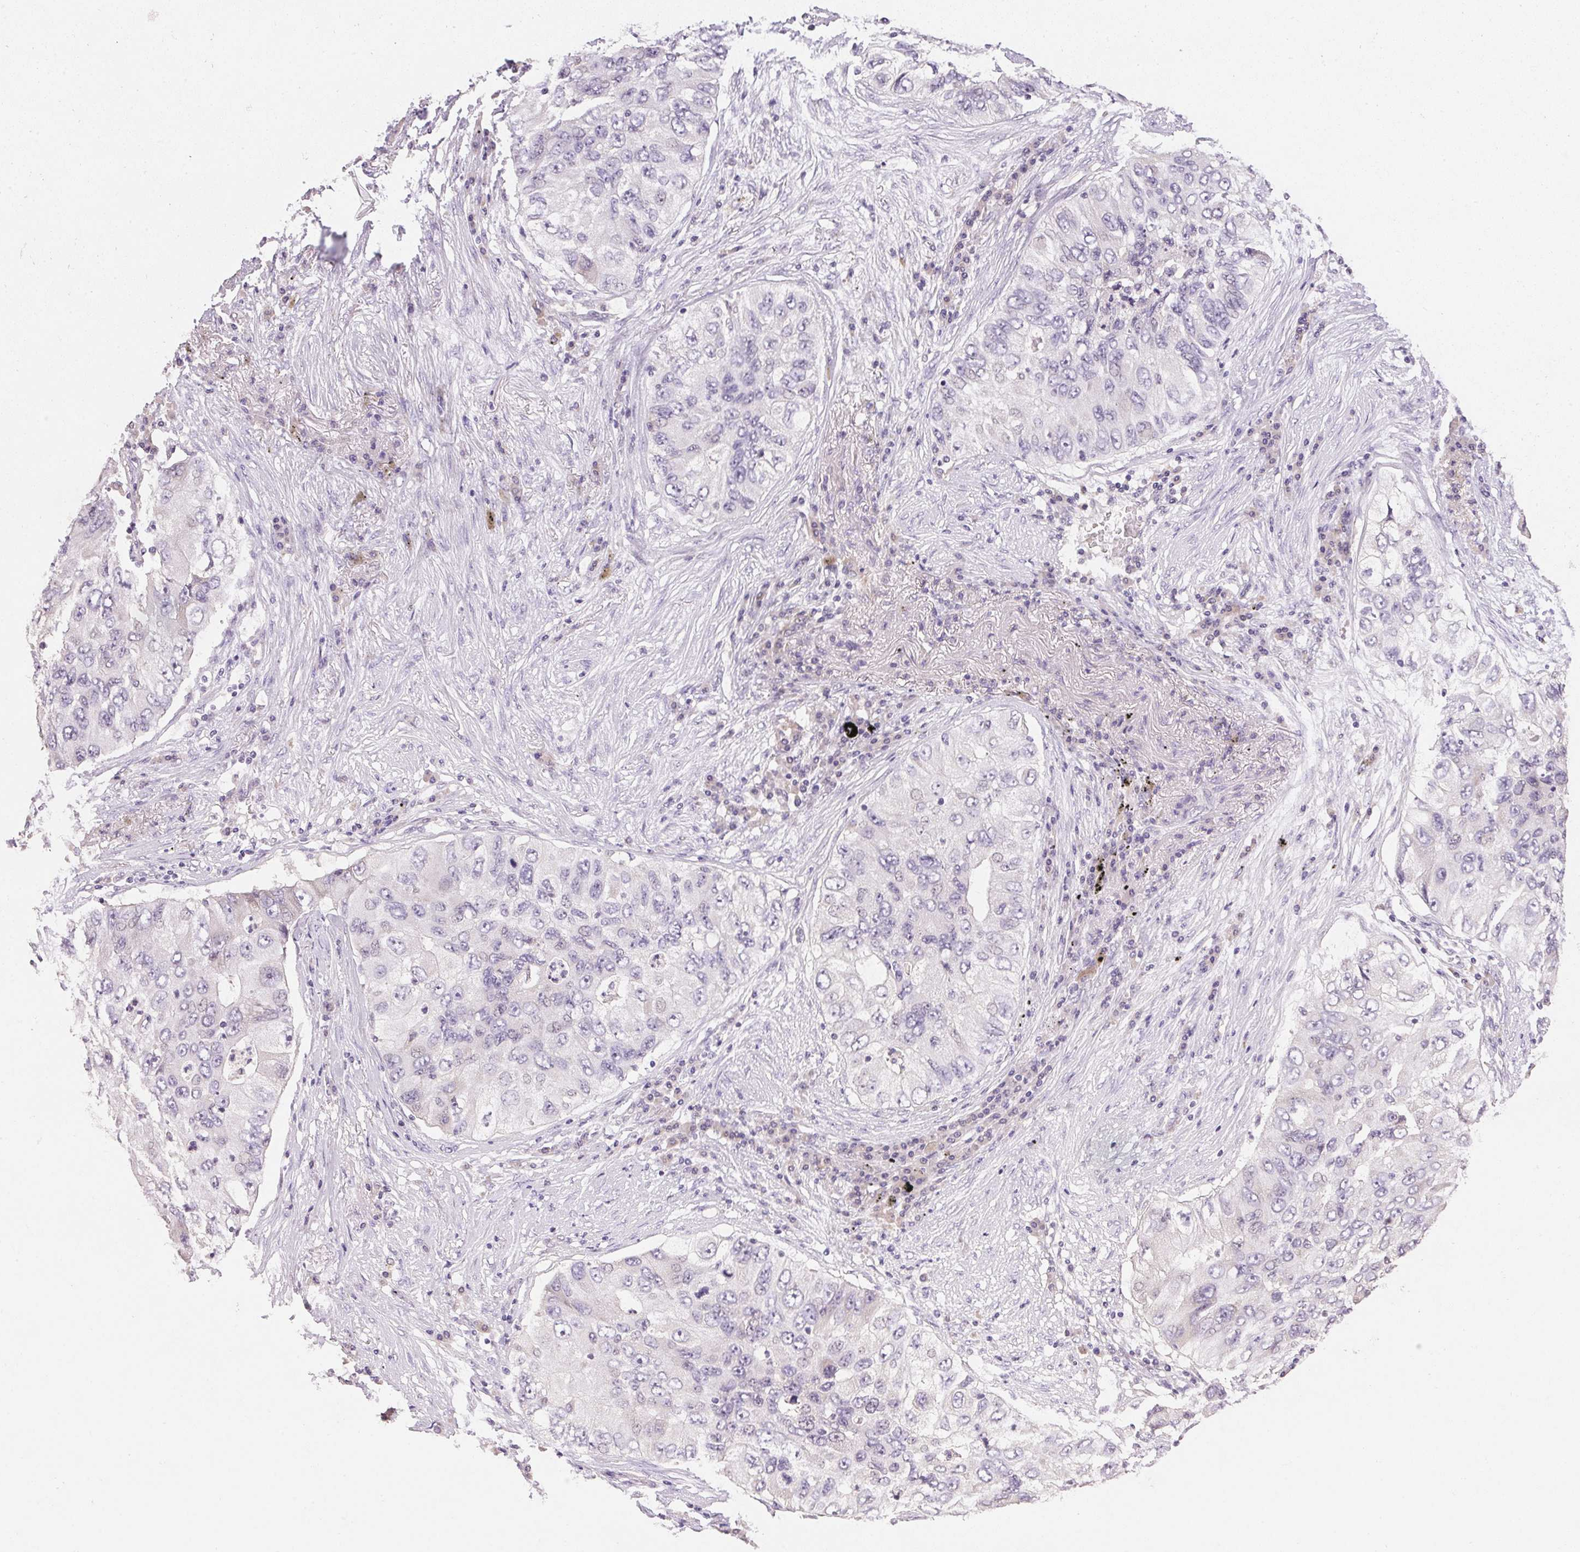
{"staining": {"intensity": "negative", "quantity": "none", "location": "none"}, "tissue": "lung cancer", "cell_type": "Tumor cells", "image_type": "cancer", "snomed": [{"axis": "morphology", "description": "Adenocarcinoma, NOS"}, {"axis": "morphology", "description": "Adenocarcinoma, metastatic, NOS"}, {"axis": "topography", "description": "Lymph node"}, {"axis": "topography", "description": "Lung"}], "caption": "Lung cancer (adenocarcinoma) was stained to show a protein in brown. There is no significant expression in tumor cells.", "gene": "DHCR24", "patient": {"sex": "female", "age": 54}}